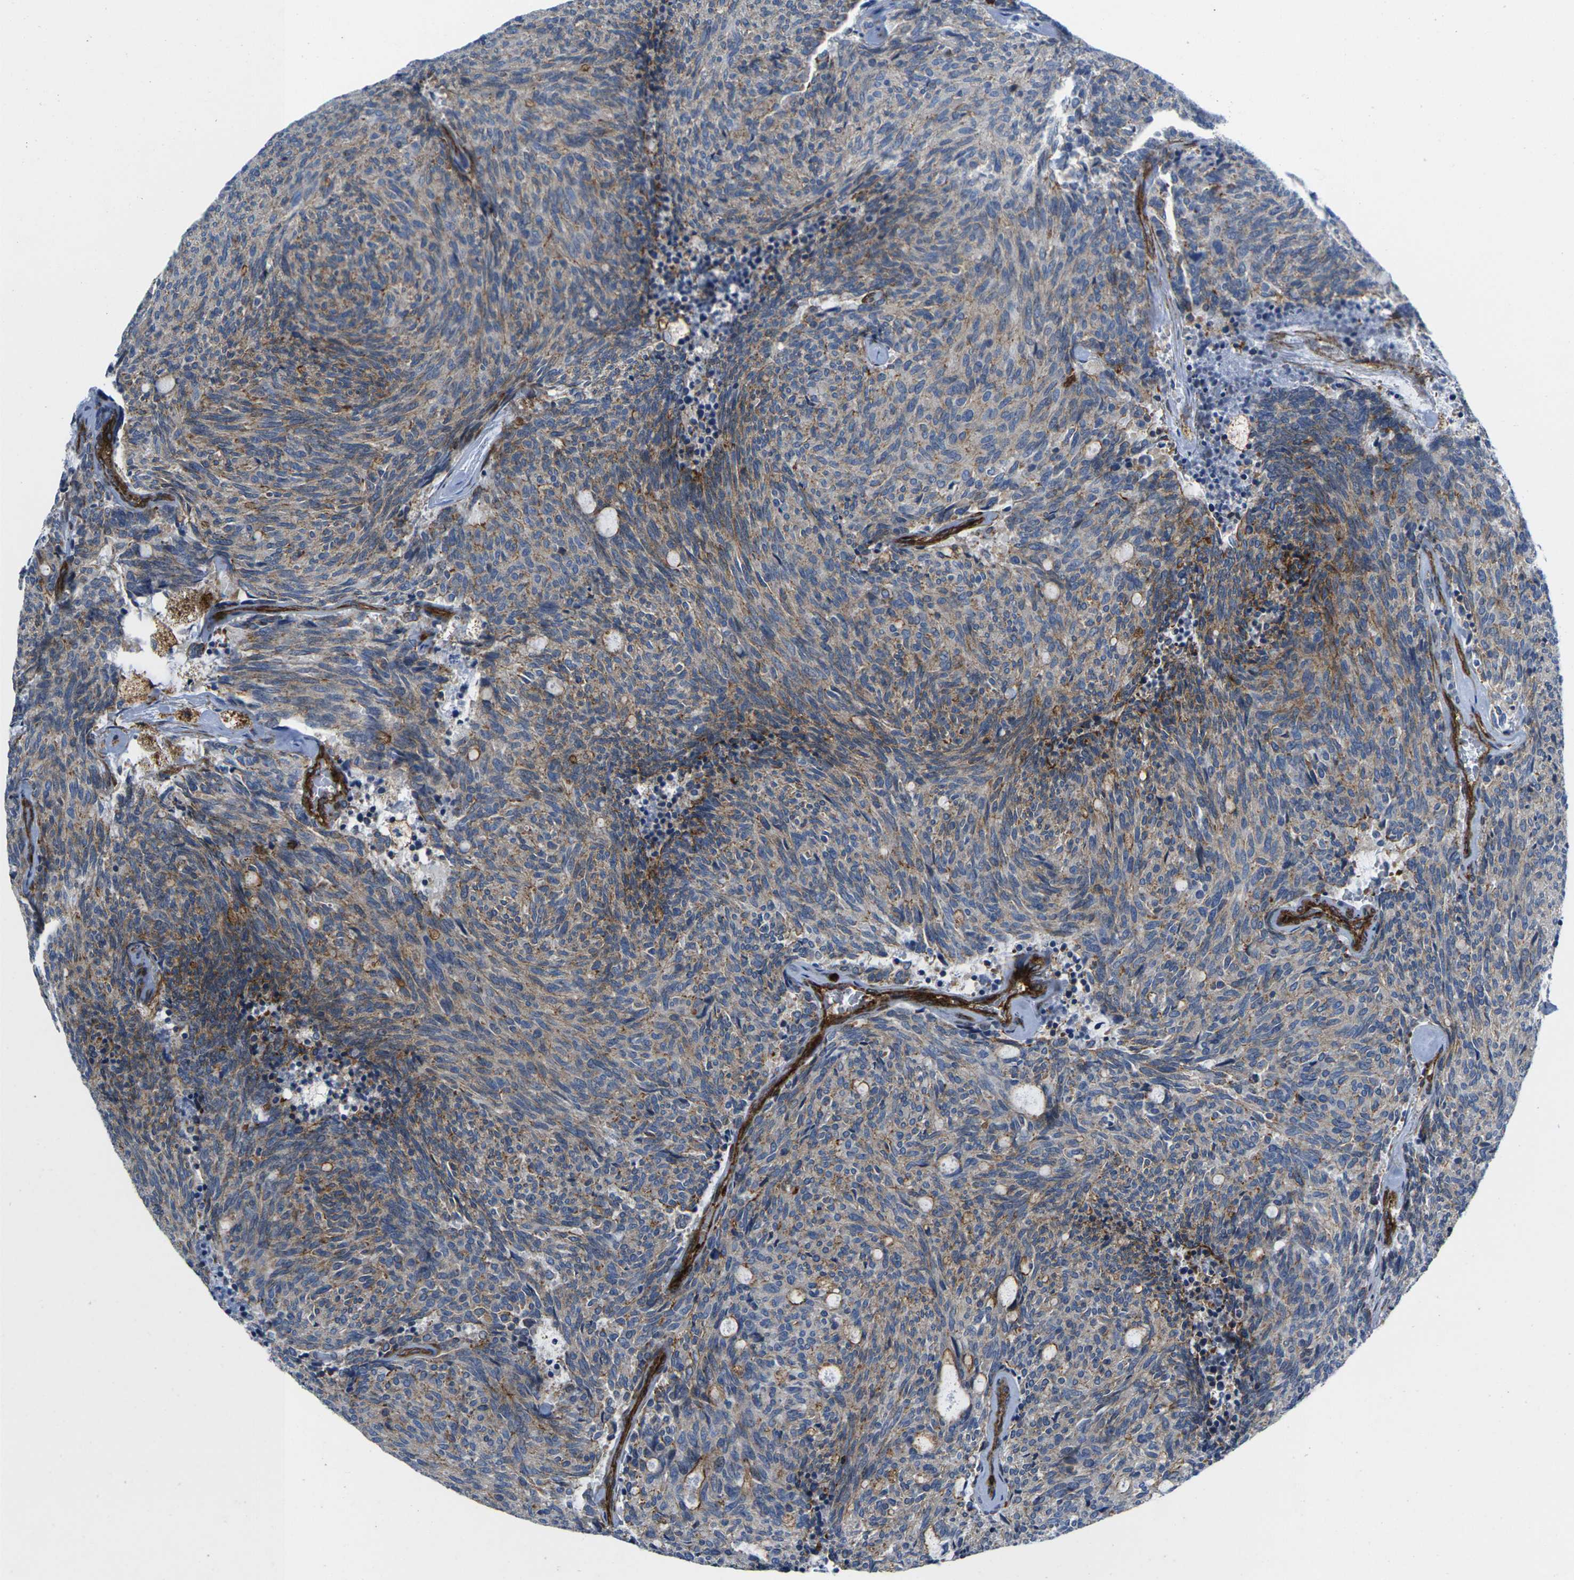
{"staining": {"intensity": "moderate", "quantity": ">75%", "location": "cytoplasmic/membranous"}, "tissue": "carcinoid", "cell_type": "Tumor cells", "image_type": "cancer", "snomed": [{"axis": "morphology", "description": "Carcinoid, malignant, NOS"}, {"axis": "topography", "description": "Pancreas"}], "caption": "Malignant carcinoid stained with a brown dye displays moderate cytoplasmic/membranous positive expression in approximately >75% of tumor cells.", "gene": "IQGAP1", "patient": {"sex": "female", "age": 54}}